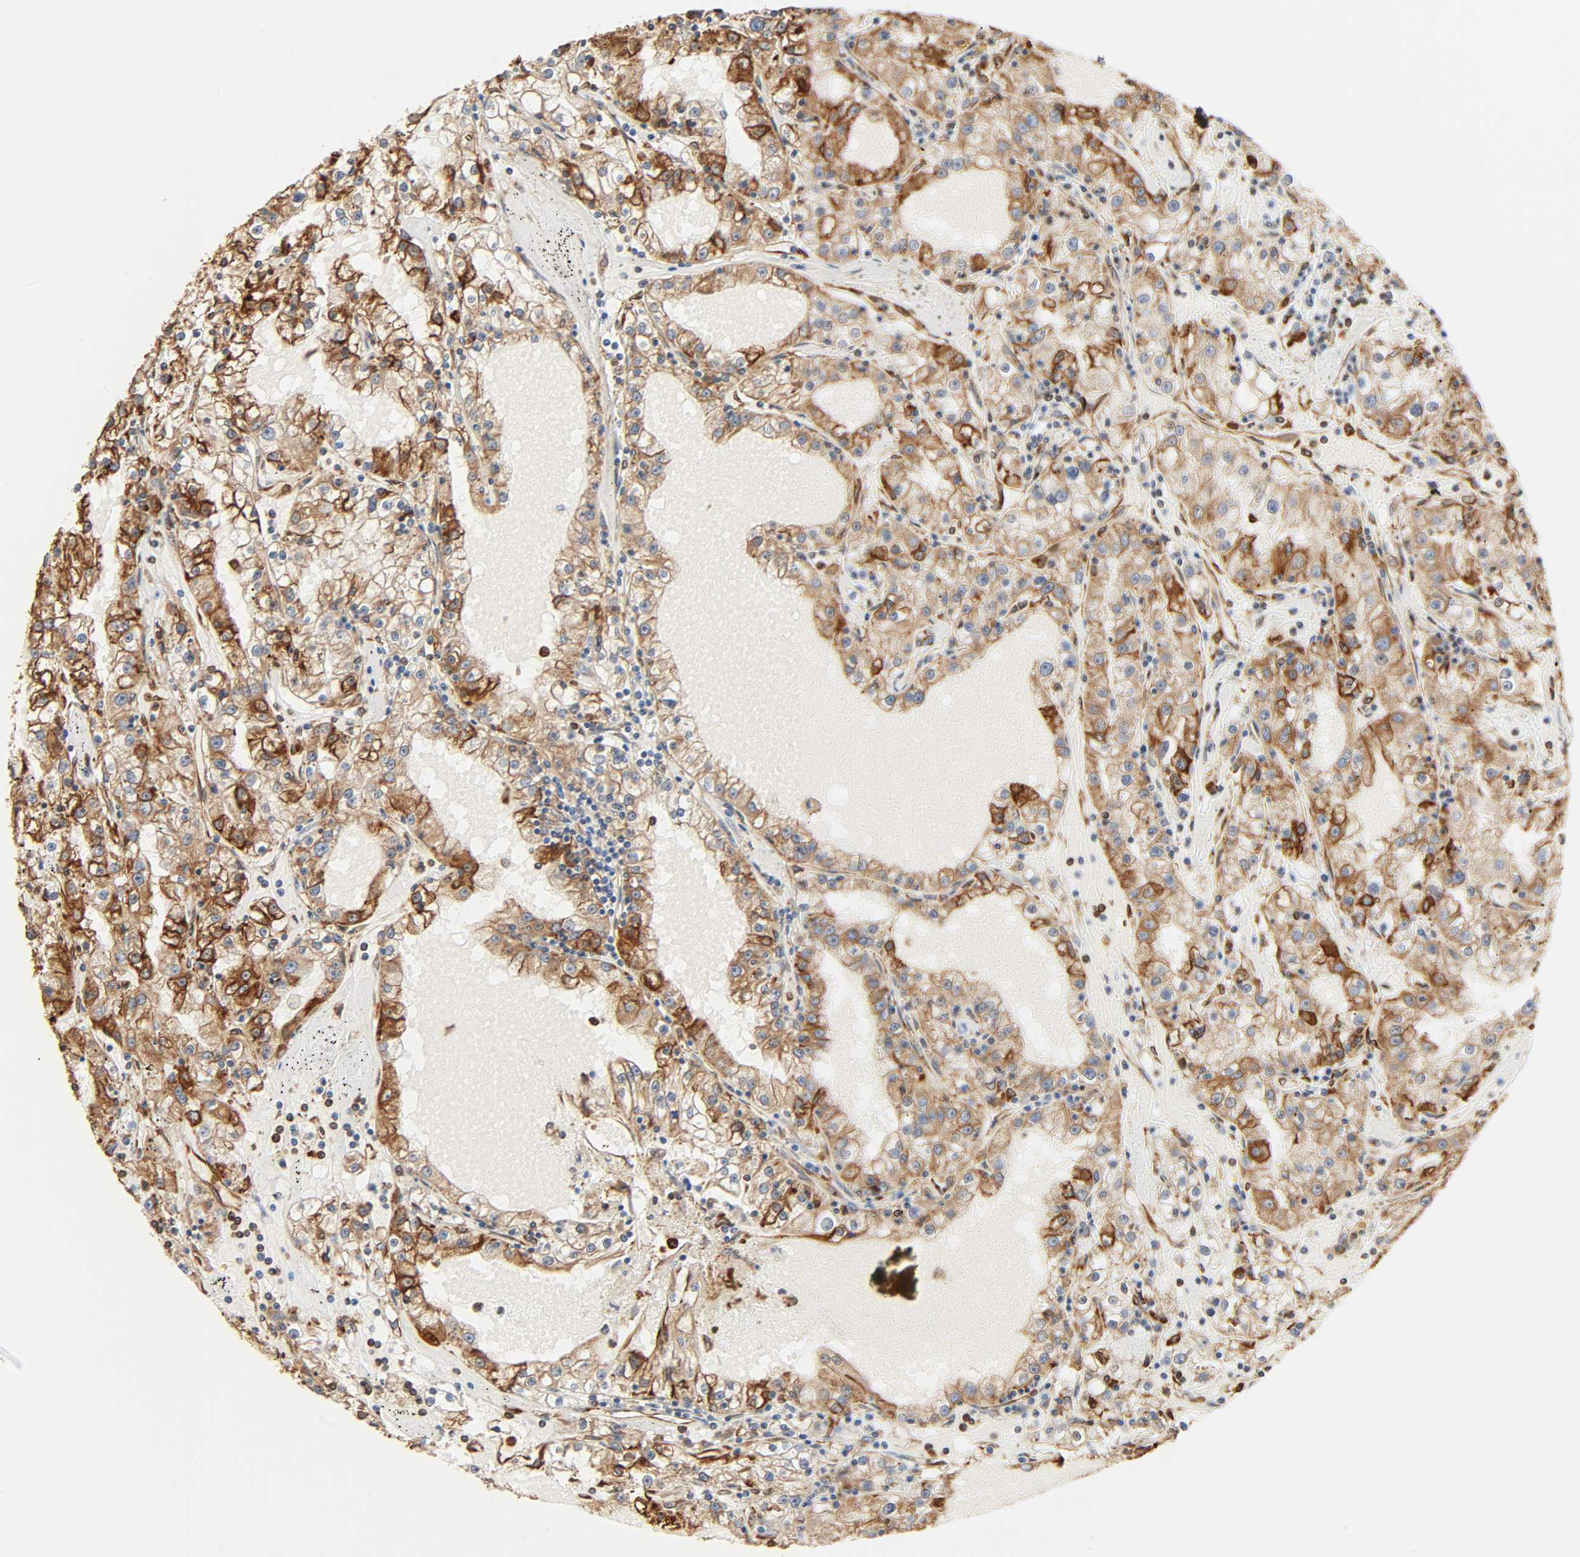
{"staining": {"intensity": "strong", "quantity": ">75%", "location": "cytoplasmic/membranous"}, "tissue": "renal cancer", "cell_type": "Tumor cells", "image_type": "cancer", "snomed": [{"axis": "morphology", "description": "Adenocarcinoma, NOS"}, {"axis": "topography", "description": "Kidney"}], "caption": "A histopathology image showing strong cytoplasmic/membranous staining in about >75% of tumor cells in renal adenocarcinoma, as visualized by brown immunohistochemical staining.", "gene": "BCAP31", "patient": {"sex": "male", "age": 56}}